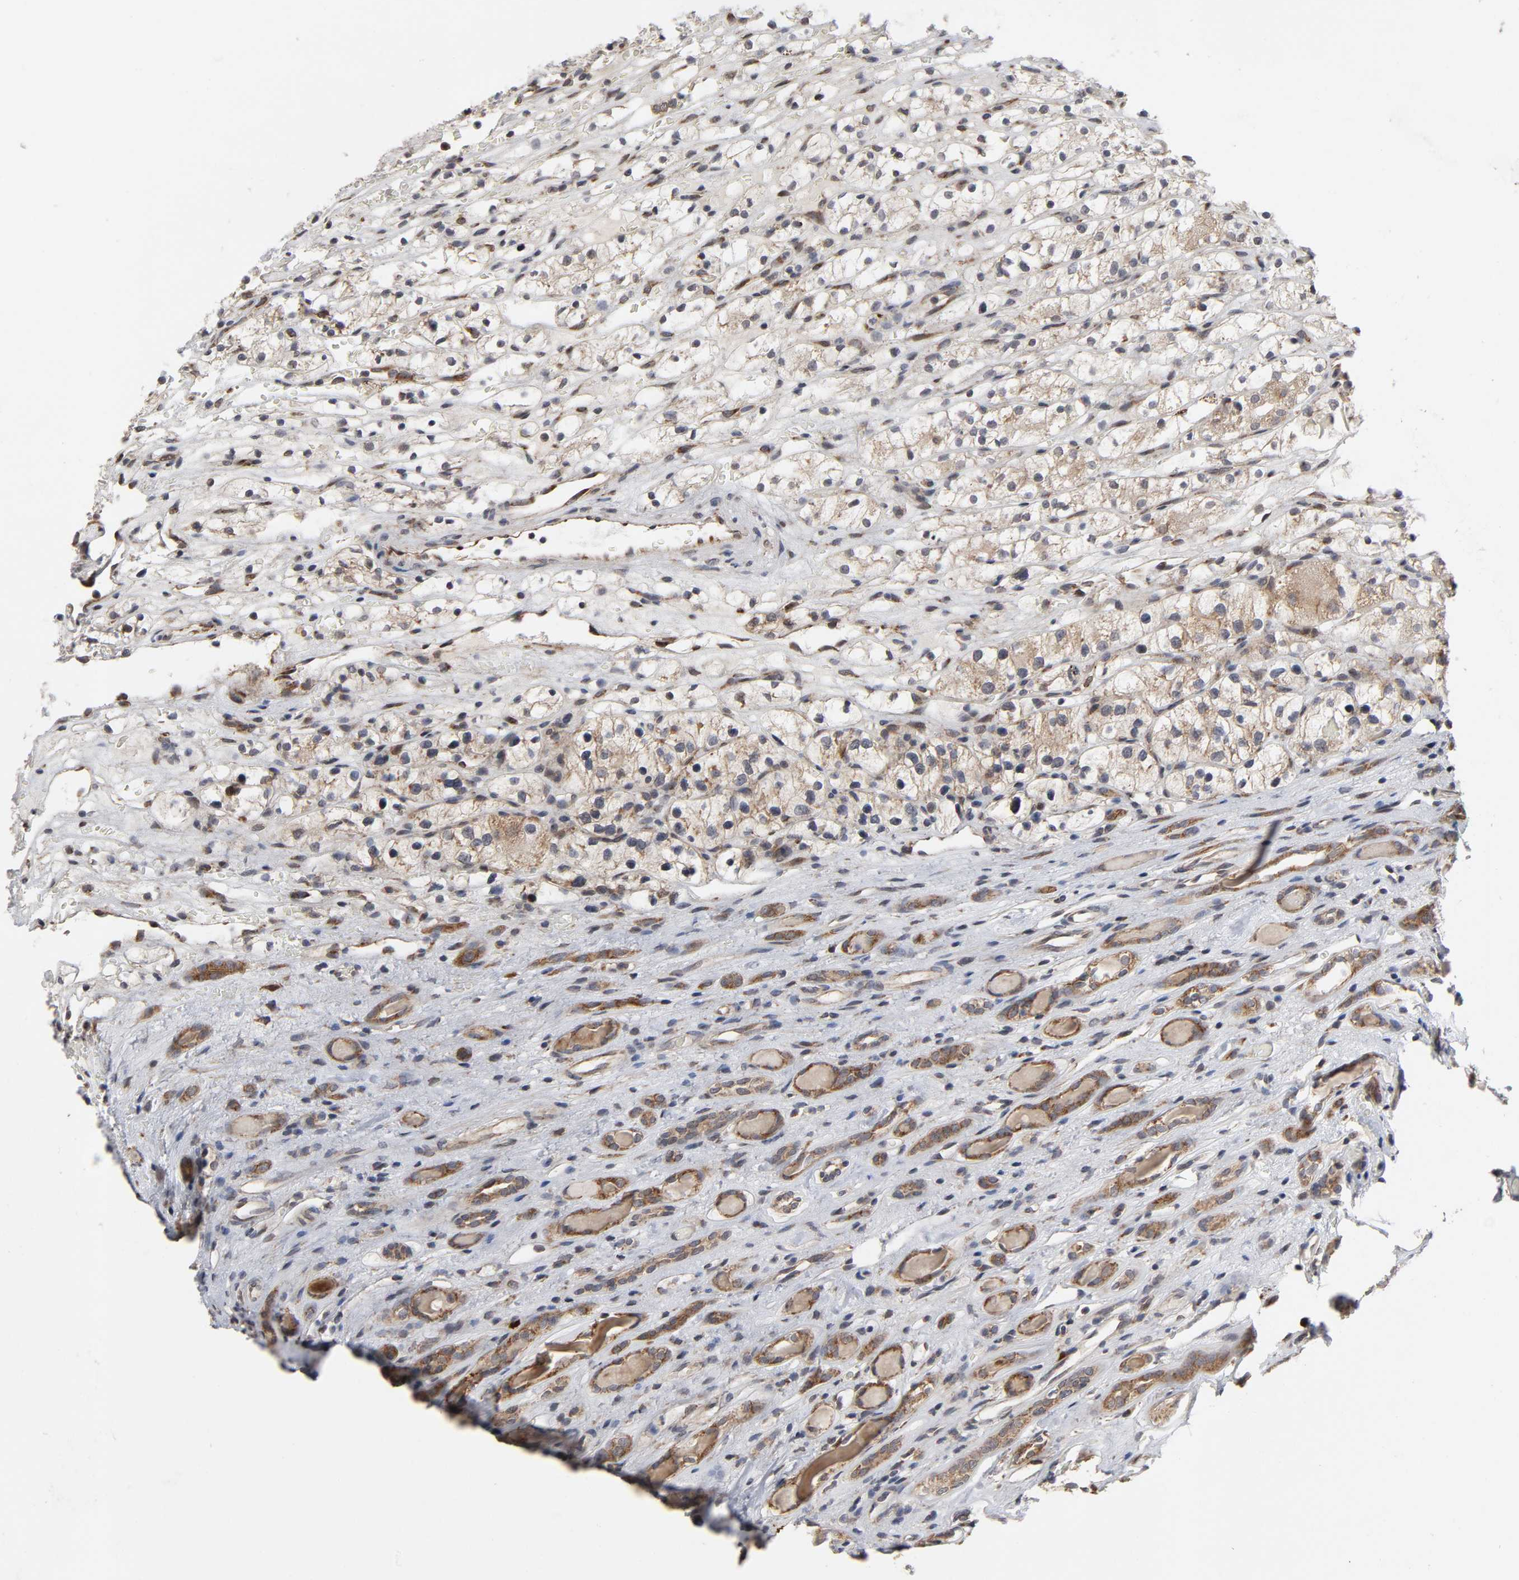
{"staining": {"intensity": "moderate", "quantity": ">75%", "location": "cytoplasmic/membranous"}, "tissue": "renal cancer", "cell_type": "Tumor cells", "image_type": "cancer", "snomed": [{"axis": "morphology", "description": "Adenocarcinoma, NOS"}, {"axis": "topography", "description": "Kidney"}], "caption": "An image showing moderate cytoplasmic/membranous expression in approximately >75% of tumor cells in renal cancer (adenocarcinoma), as visualized by brown immunohistochemical staining.", "gene": "SLC30A9", "patient": {"sex": "female", "age": 60}}